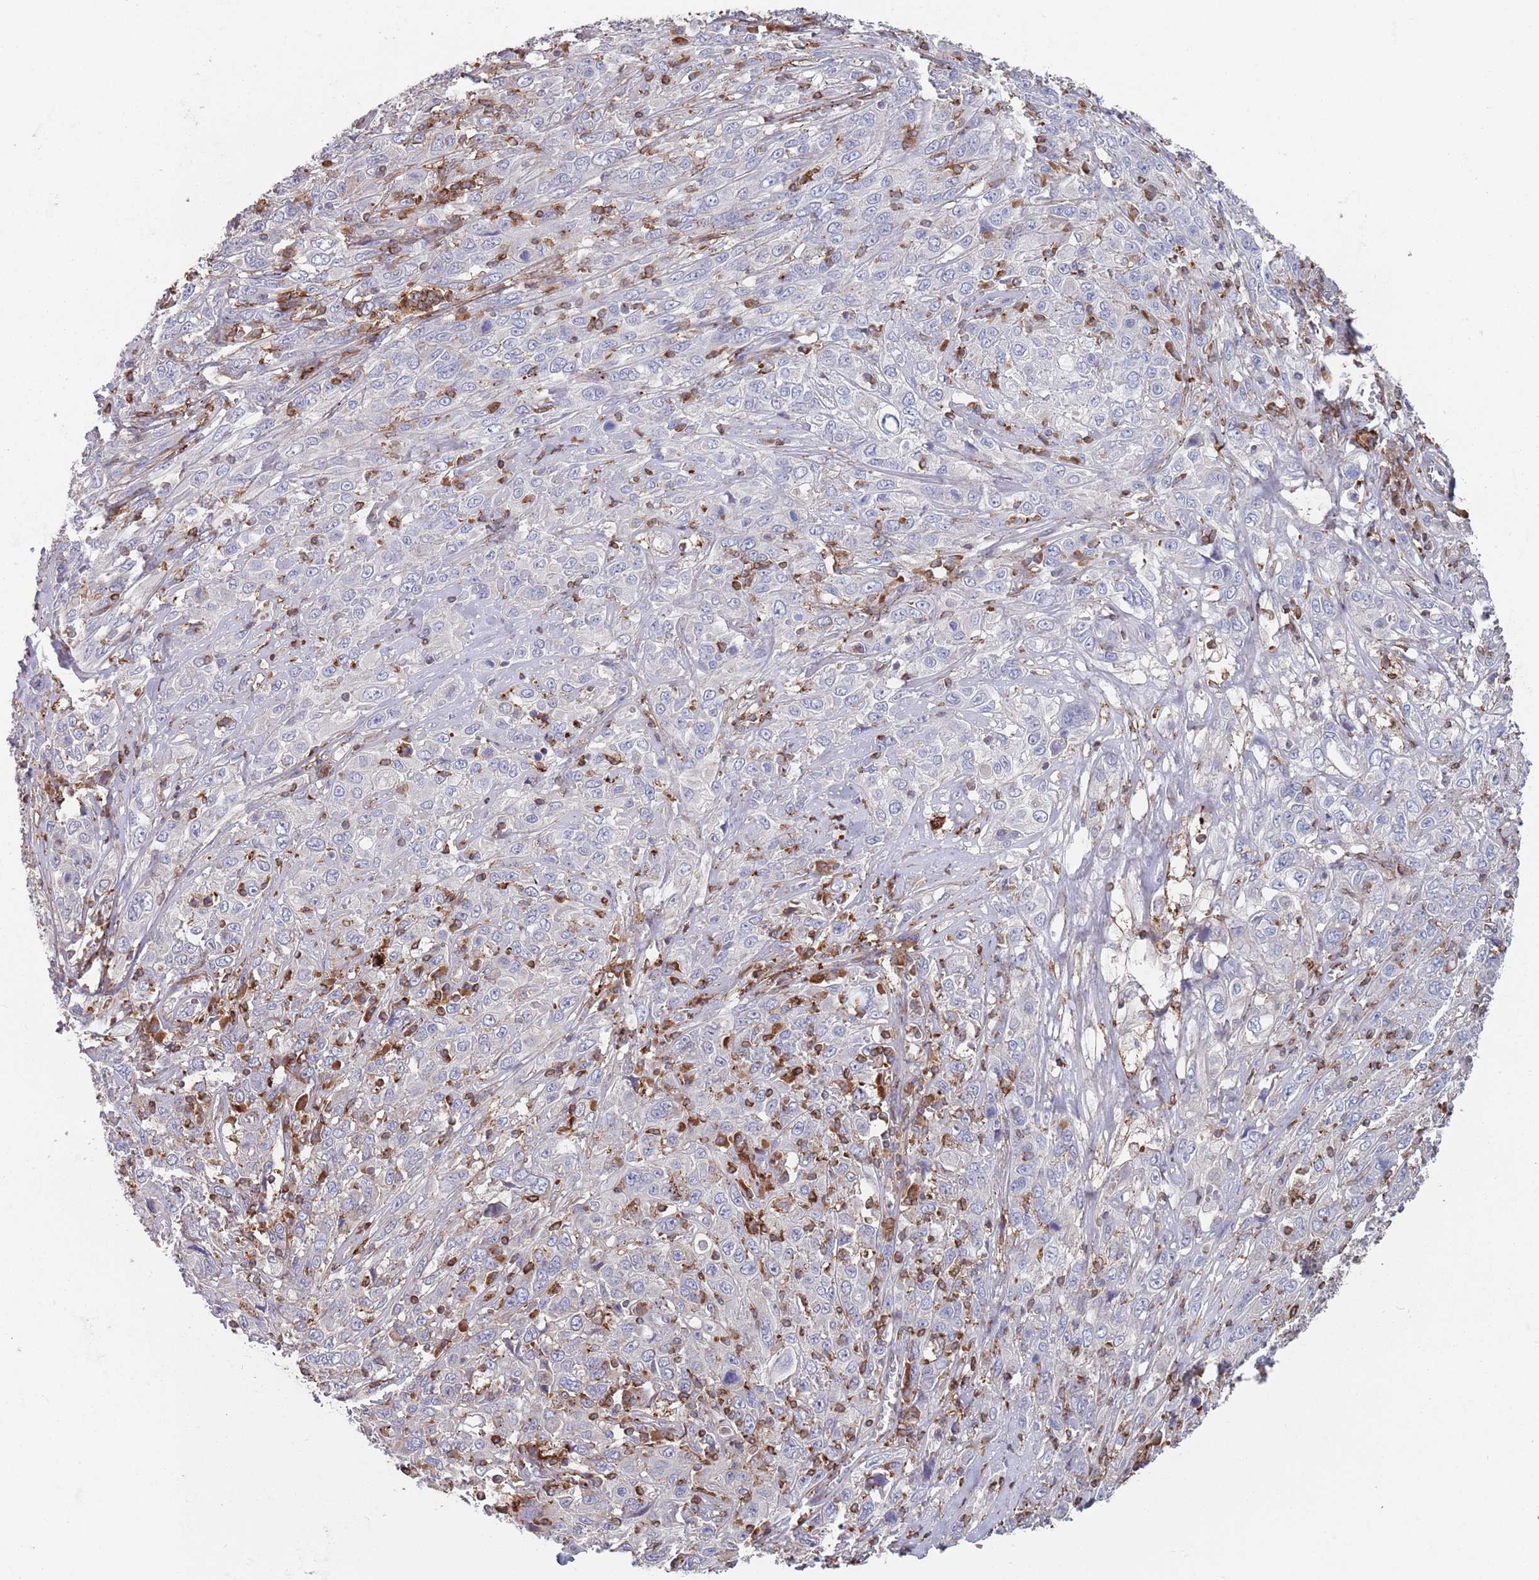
{"staining": {"intensity": "negative", "quantity": "none", "location": "none"}, "tissue": "cervical cancer", "cell_type": "Tumor cells", "image_type": "cancer", "snomed": [{"axis": "morphology", "description": "Squamous cell carcinoma, NOS"}, {"axis": "topography", "description": "Cervix"}], "caption": "Cervical cancer stained for a protein using immunohistochemistry (IHC) demonstrates no expression tumor cells.", "gene": "RNF144A", "patient": {"sex": "female", "age": 46}}